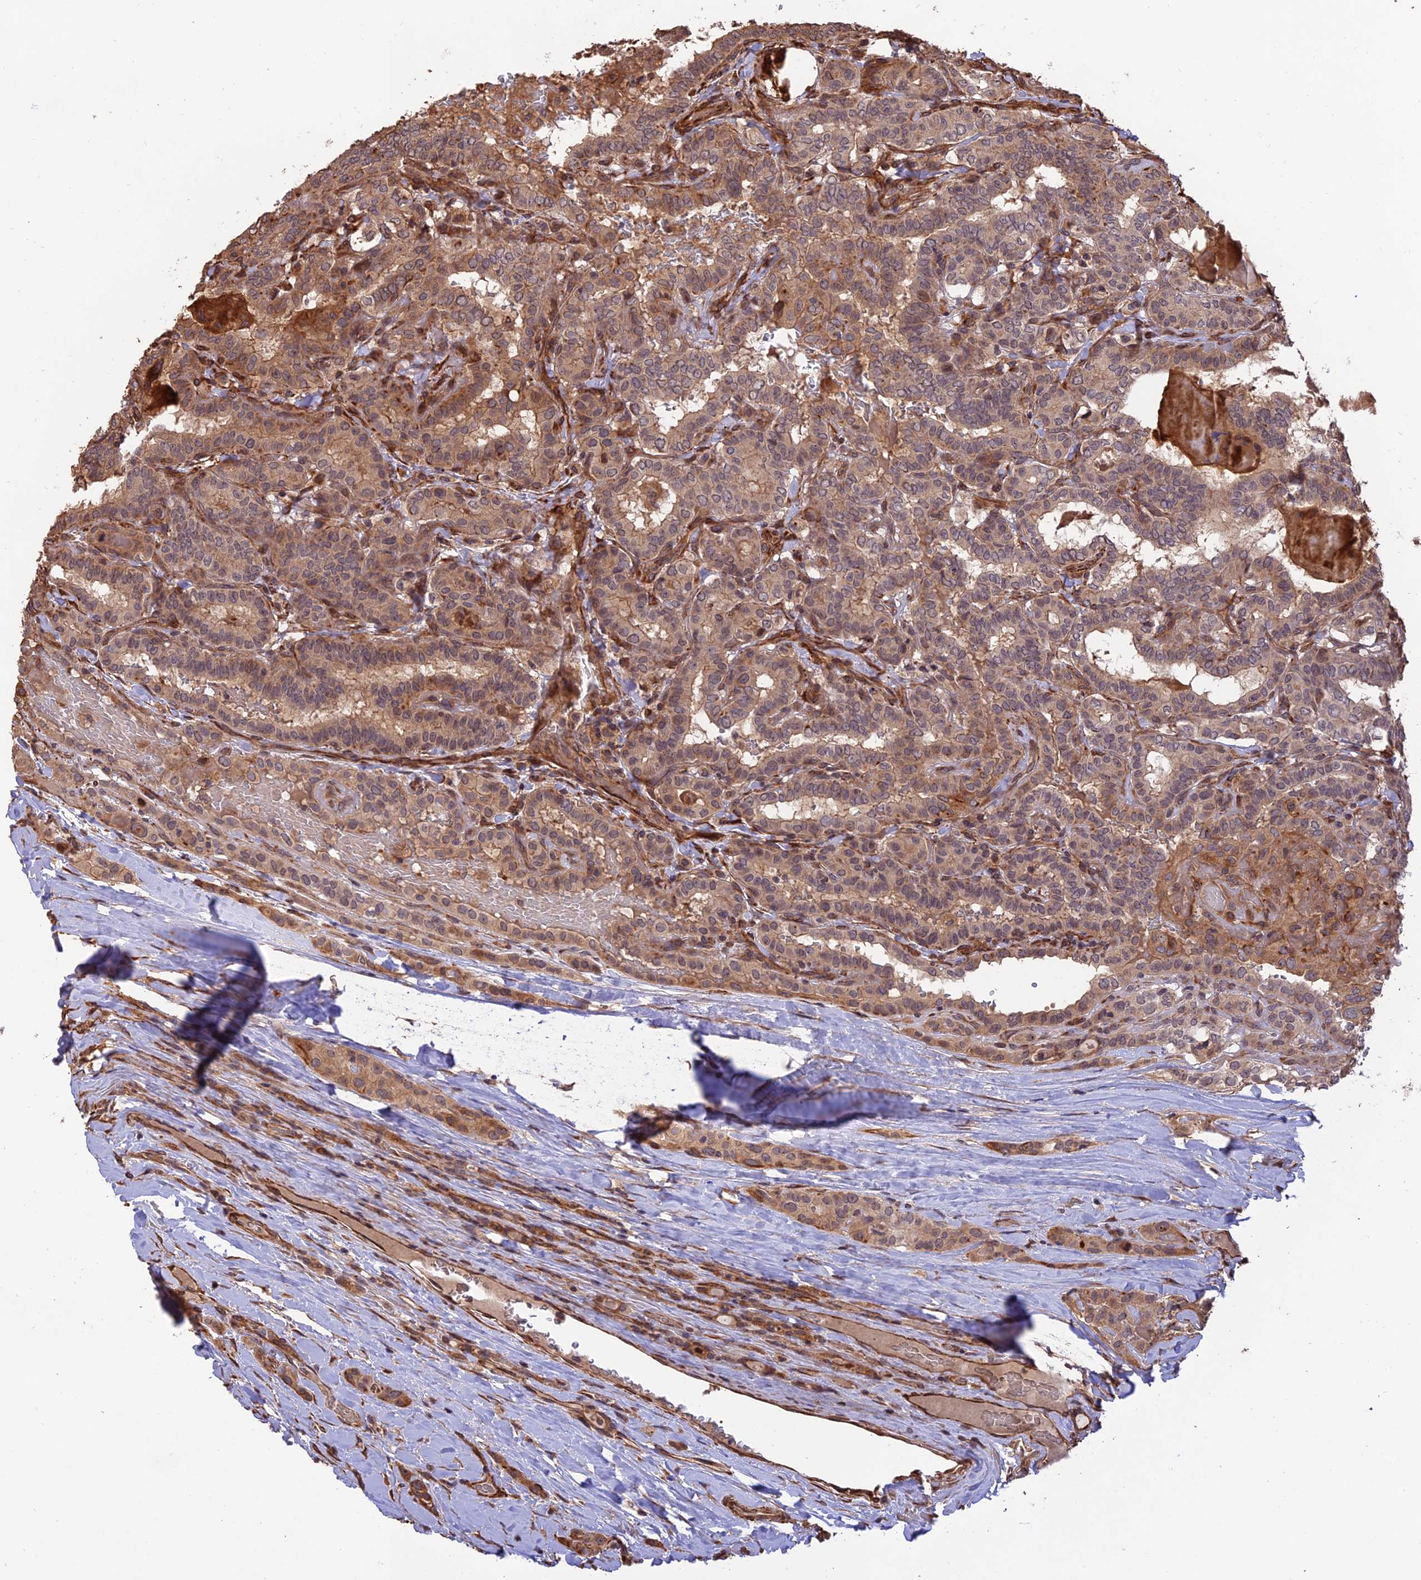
{"staining": {"intensity": "moderate", "quantity": ">75%", "location": "cytoplasmic/membranous"}, "tissue": "thyroid cancer", "cell_type": "Tumor cells", "image_type": "cancer", "snomed": [{"axis": "morphology", "description": "Papillary adenocarcinoma, NOS"}, {"axis": "topography", "description": "Thyroid gland"}], "caption": "Immunohistochemical staining of human thyroid cancer (papillary adenocarcinoma) shows medium levels of moderate cytoplasmic/membranous protein expression in approximately >75% of tumor cells.", "gene": "CREBL2", "patient": {"sex": "female", "age": 72}}